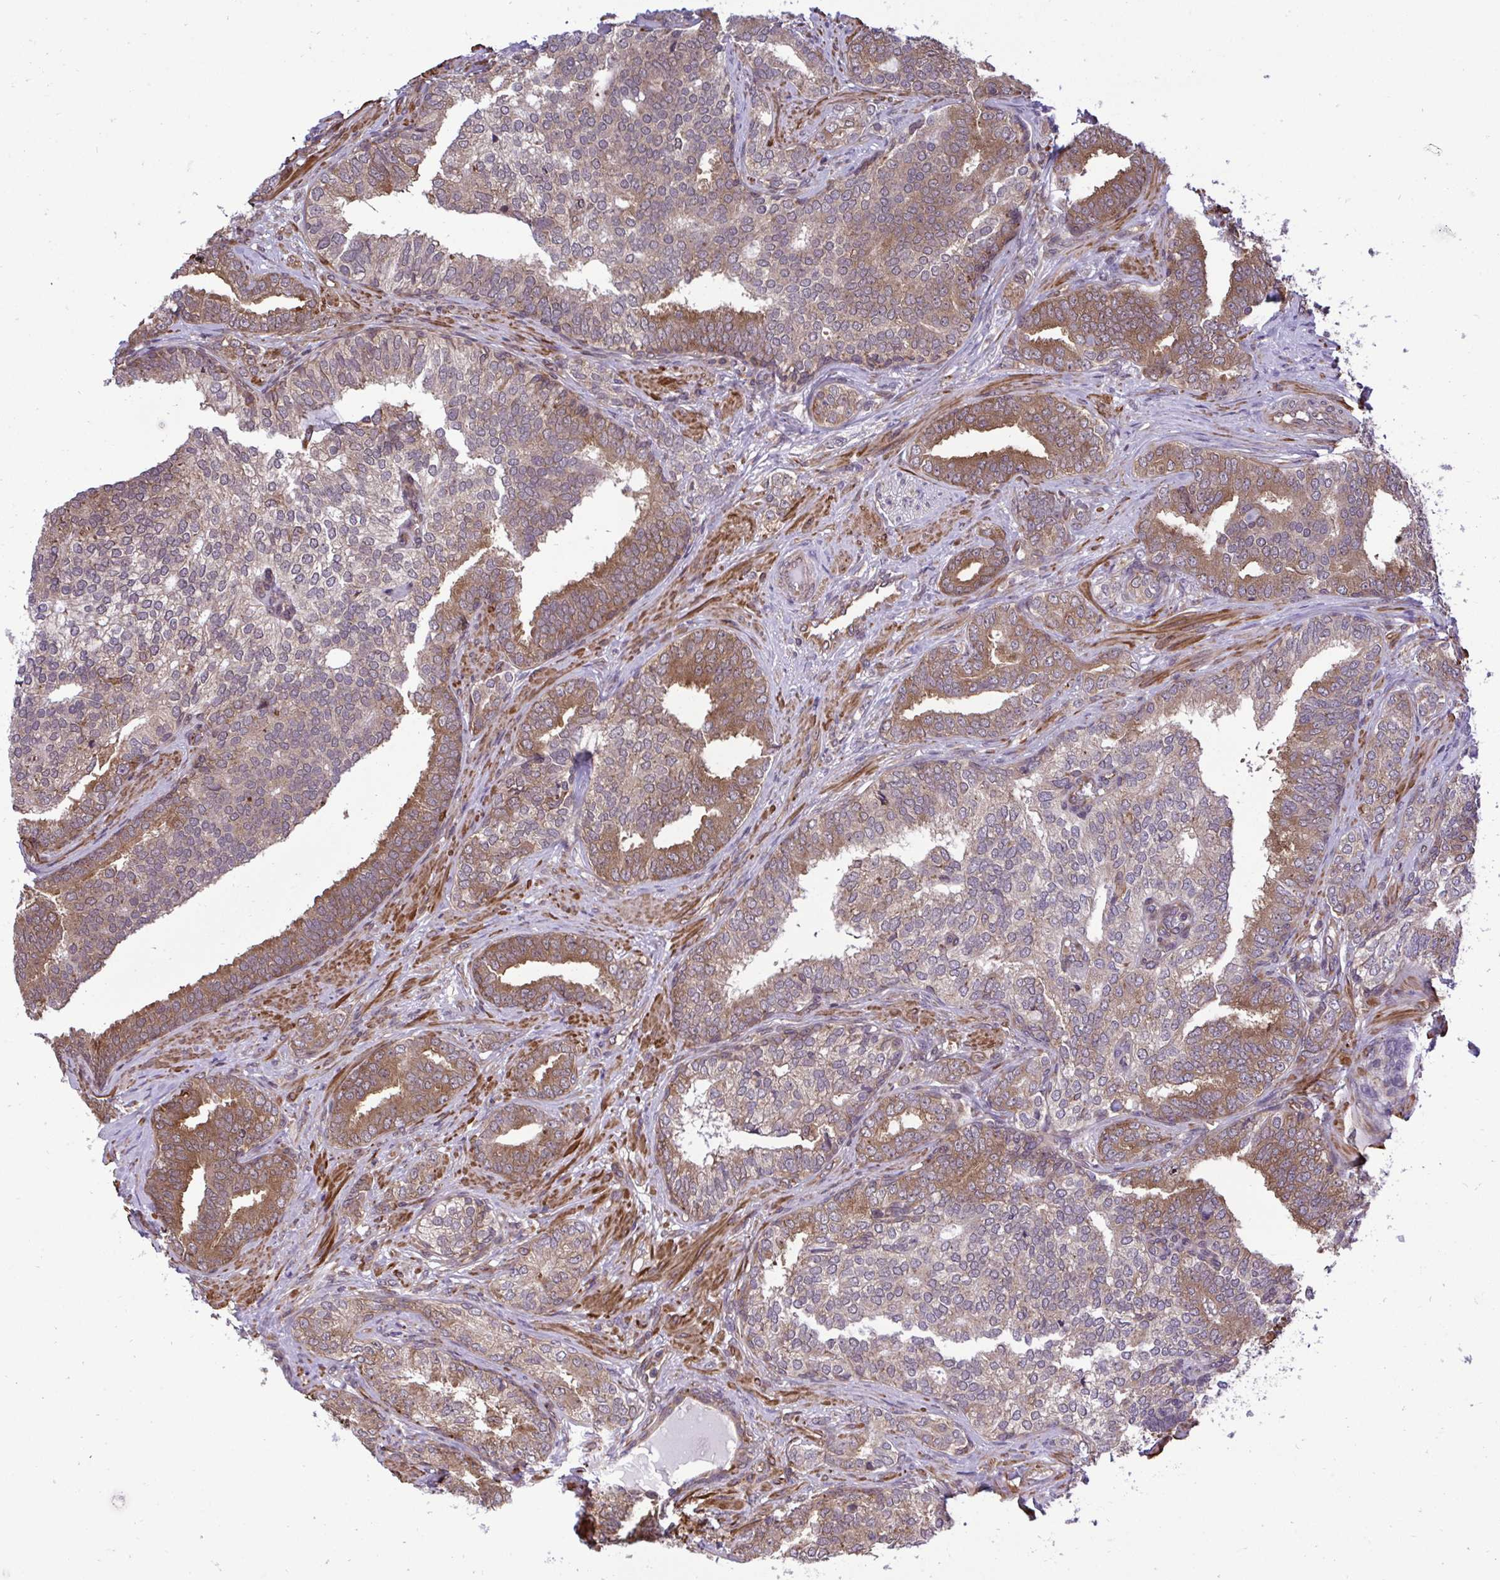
{"staining": {"intensity": "moderate", "quantity": ">75%", "location": "cytoplasmic/membranous"}, "tissue": "prostate cancer", "cell_type": "Tumor cells", "image_type": "cancer", "snomed": [{"axis": "morphology", "description": "Adenocarcinoma, High grade"}, {"axis": "topography", "description": "Prostate"}], "caption": "IHC histopathology image of prostate cancer stained for a protein (brown), which reveals medium levels of moderate cytoplasmic/membranous expression in about >75% of tumor cells.", "gene": "RPS15", "patient": {"sex": "male", "age": 72}}